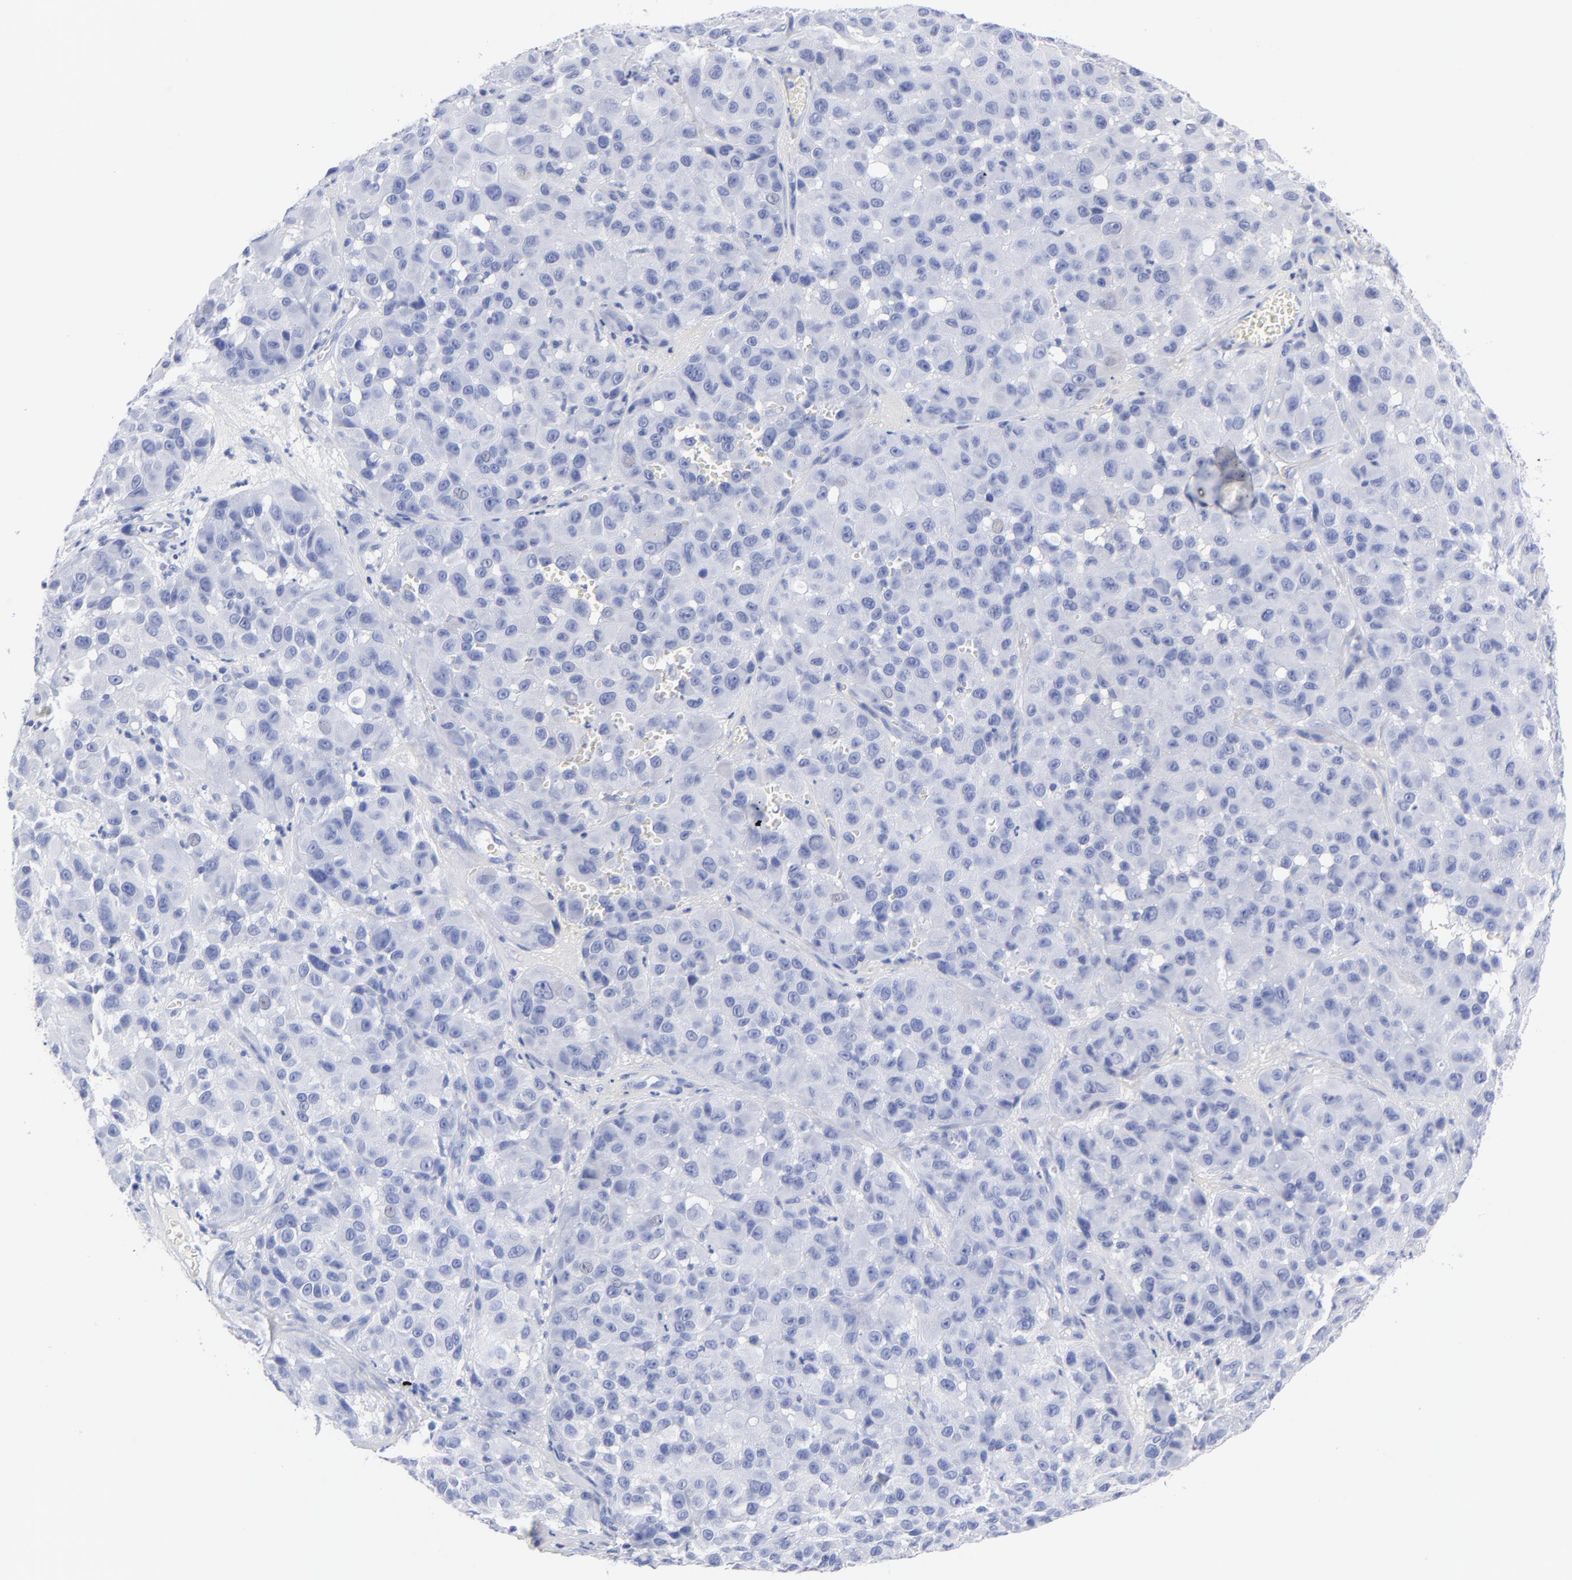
{"staining": {"intensity": "negative", "quantity": "none", "location": "none"}, "tissue": "melanoma", "cell_type": "Tumor cells", "image_type": "cancer", "snomed": [{"axis": "morphology", "description": "Malignant melanoma, NOS"}, {"axis": "topography", "description": "Skin"}], "caption": "Protein analysis of malignant melanoma shows no significant staining in tumor cells. (Immunohistochemistry (ihc), brightfield microscopy, high magnification).", "gene": "ACY1", "patient": {"sex": "female", "age": 21}}